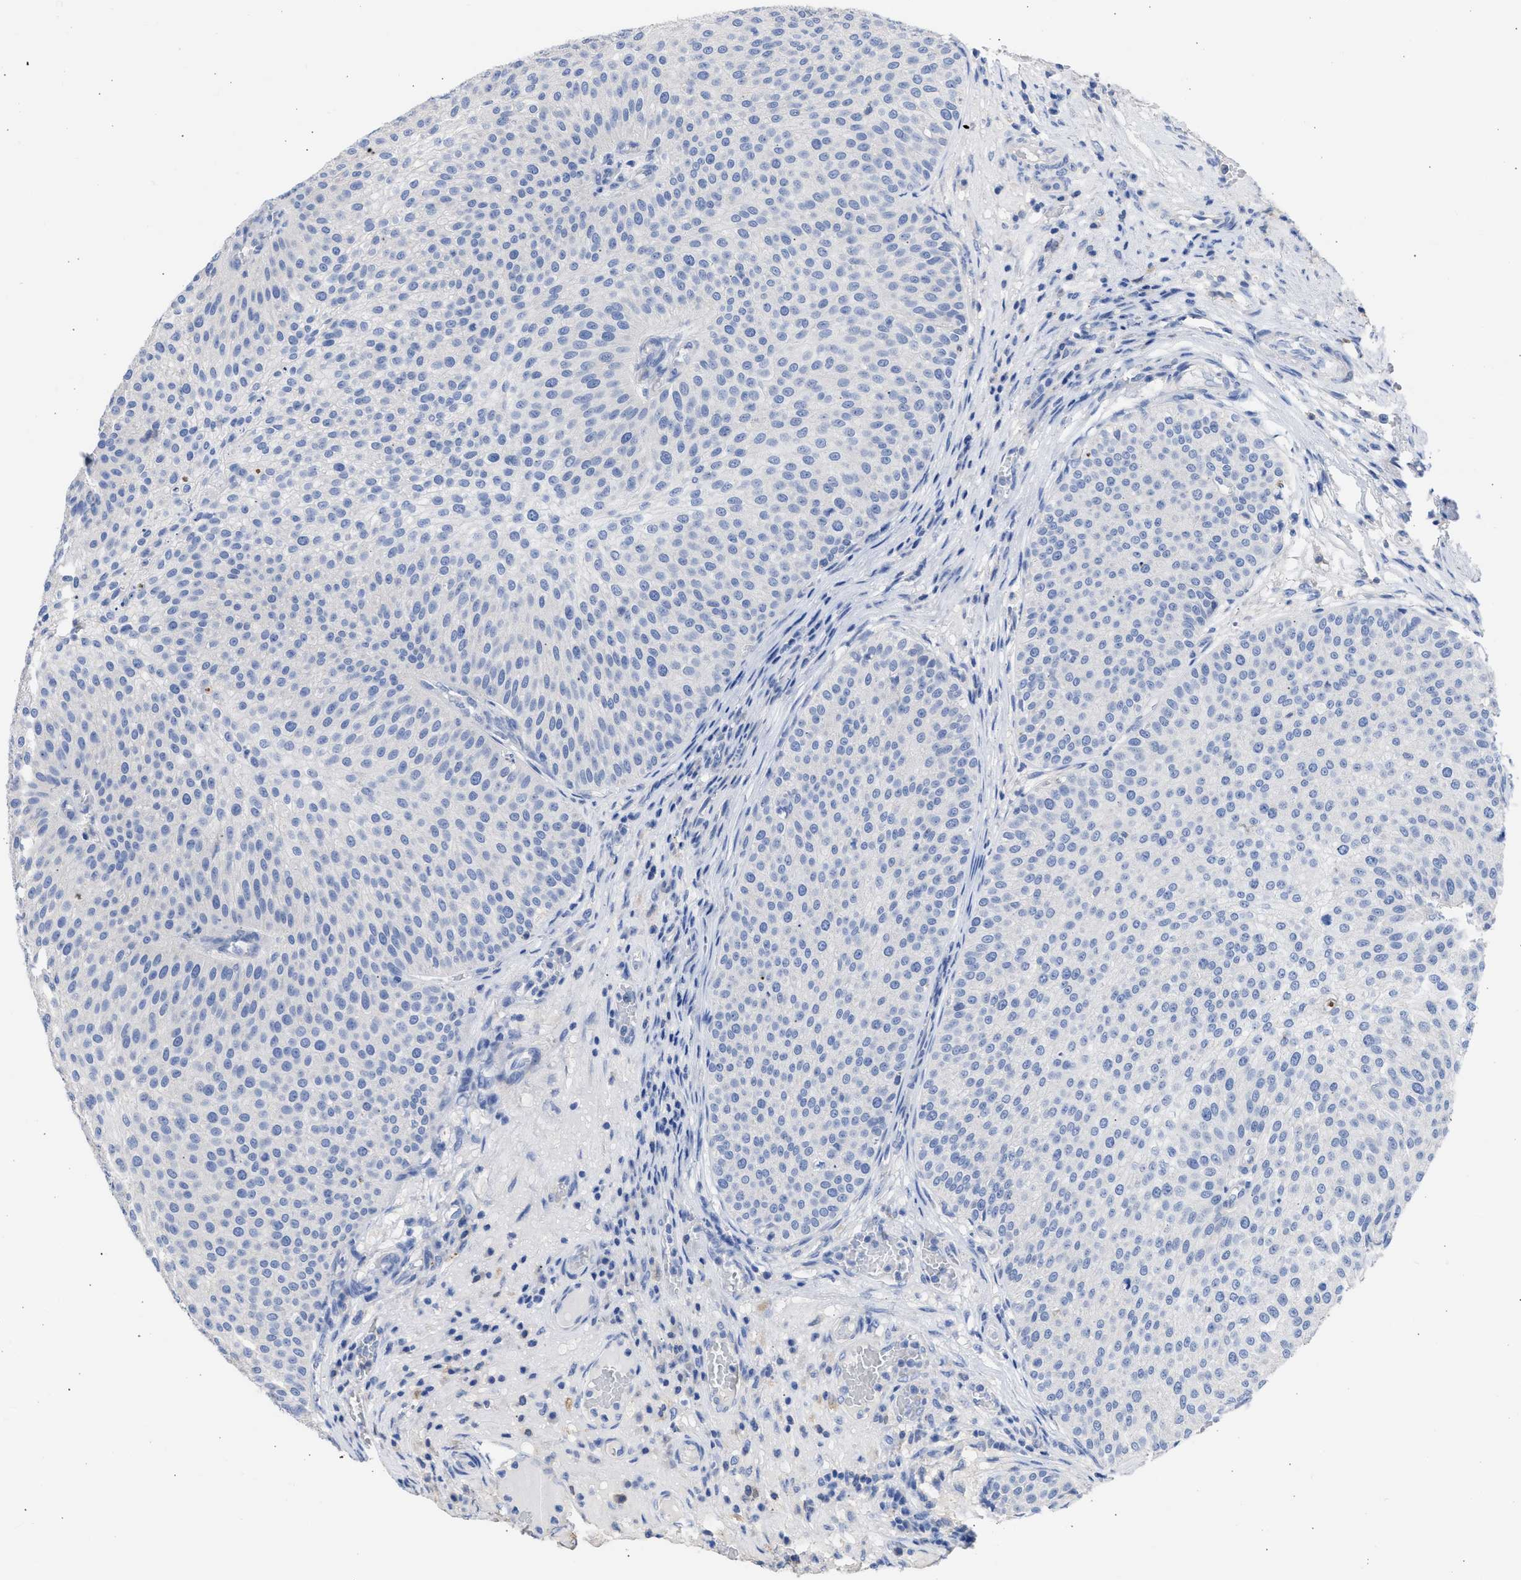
{"staining": {"intensity": "negative", "quantity": "none", "location": "none"}, "tissue": "urothelial cancer", "cell_type": "Tumor cells", "image_type": "cancer", "snomed": [{"axis": "morphology", "description": "Urothelial carcinoma, Low grade"}, {"axis": "topography", "description": "Smooth muscle"}, {"axis": "topography", "description": "Urinary bladder"}], "caption": "This is a histopathology image of IHC staining of urothelial cancer, which shows no positivity in tumor cells.", "gene": "RSPH1", "patient": {"sex": "male", "age": 60}}